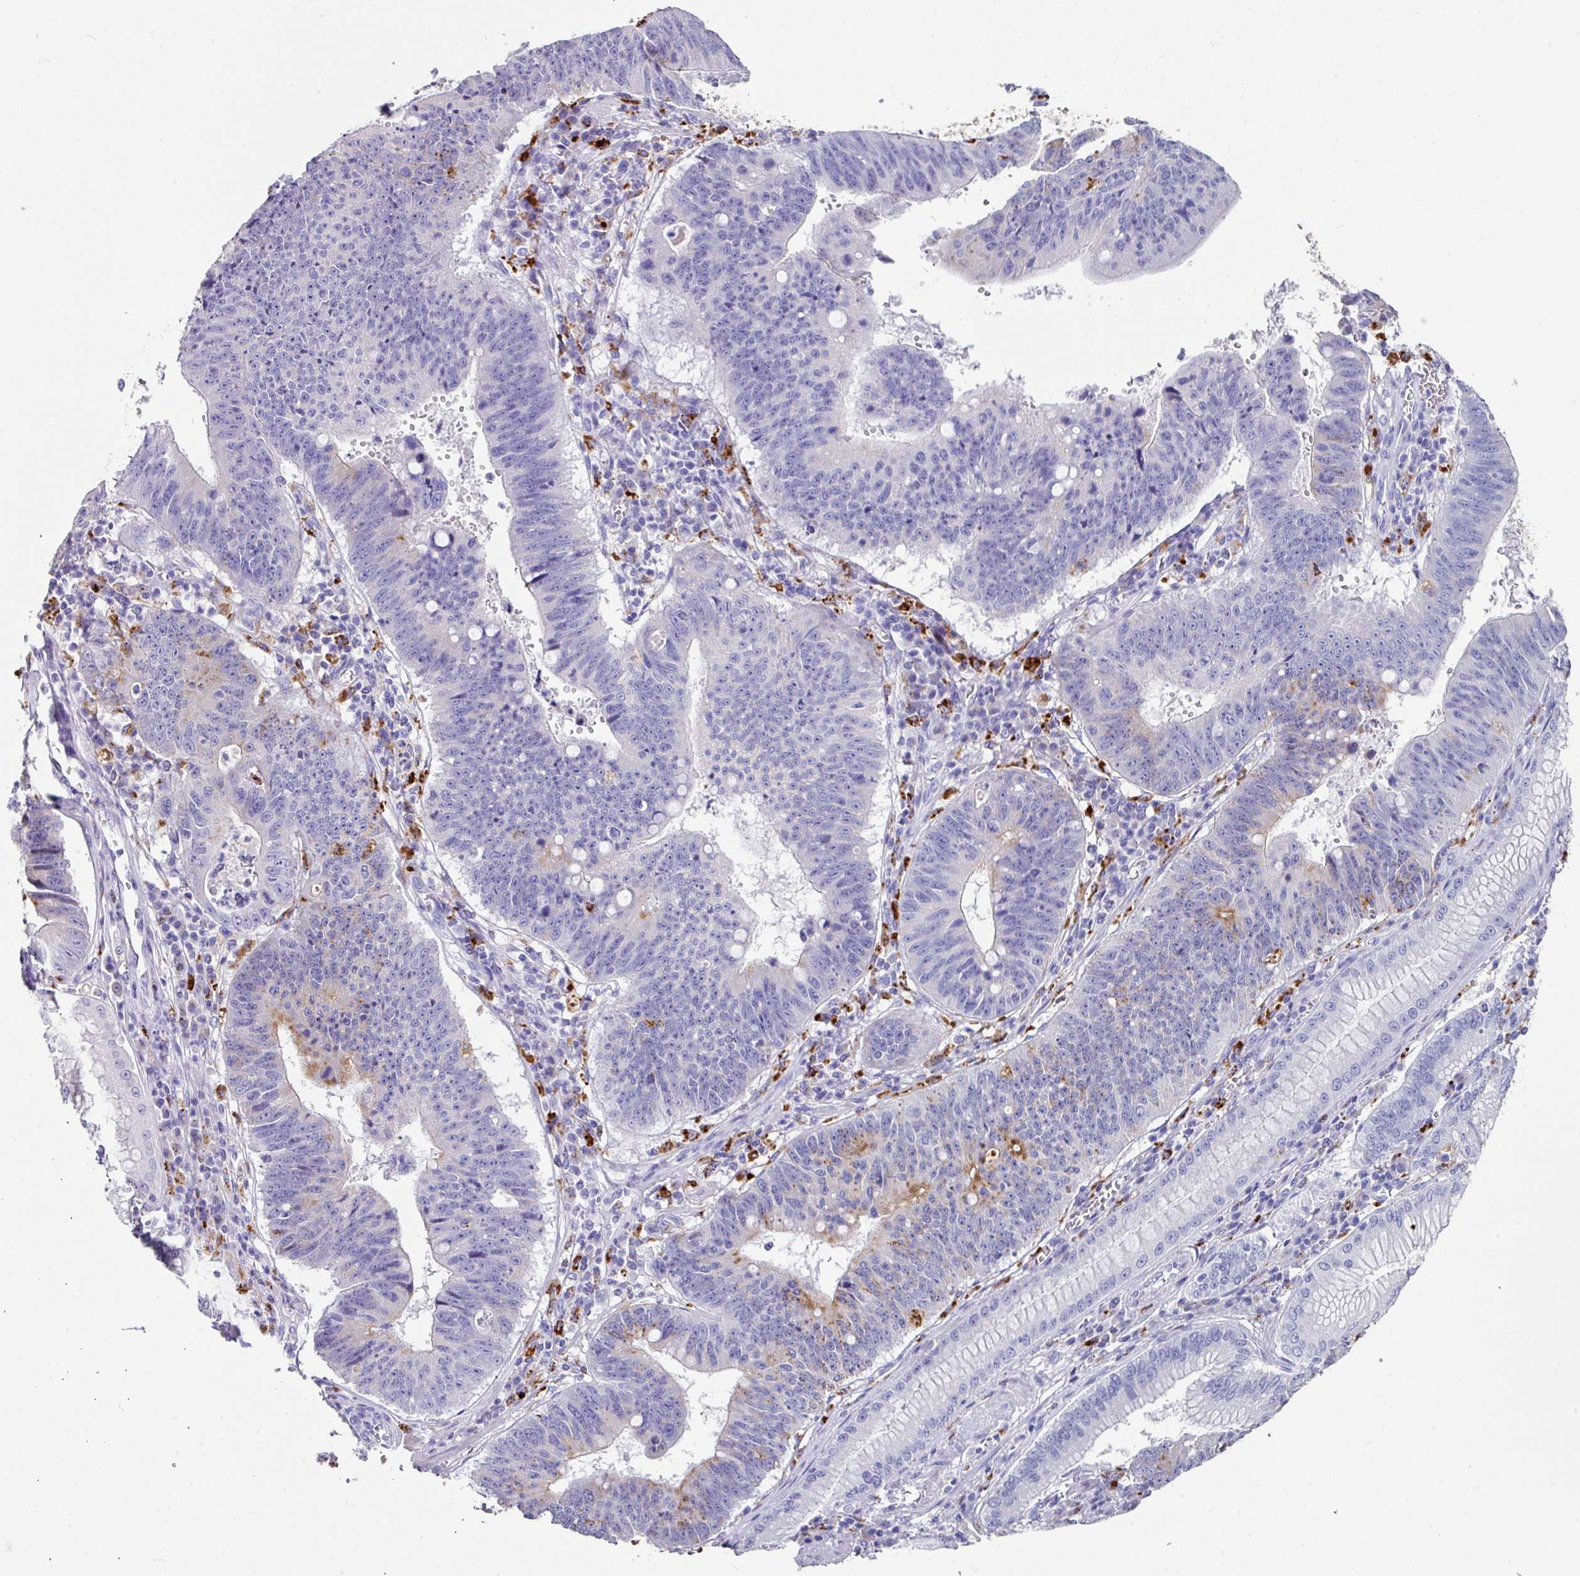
{"staining": {"intensity": "moderate", "quantity": "<25%", "location": "cytoplasmic/membranous"}, "tissue": "stomach cancer", "cell_type": "Tumor cells", "image_type": "cancer", "snomed": [{"axis": "morphology", "description": "Adenocarcinoma, NOS"}, {"axis": "topography", "description": "Stomach"}], "caption": "Stomach cancer (adenocarcinoma) was stained to show a protein in brown. There is low levels of moderate cytoplasmic/membranous positivity in about <25% of tumor cells.", "gene": "CPVL", "patient": {"sex": "male", "age": 59}}